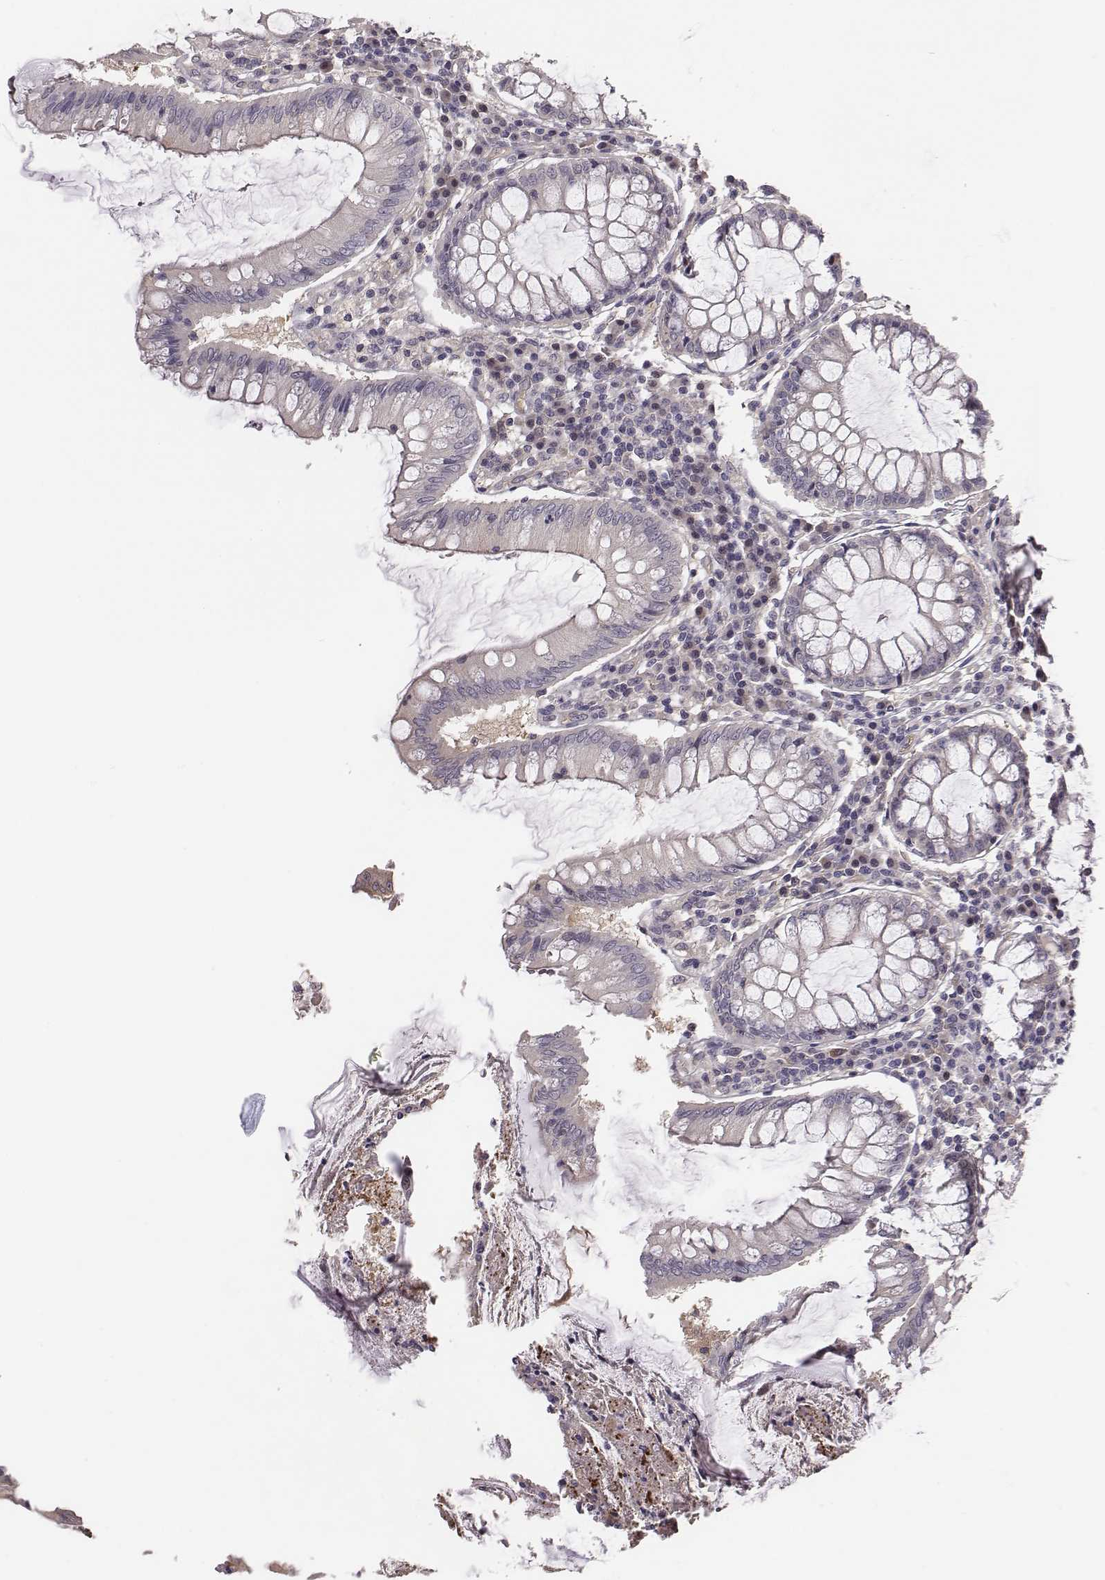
{"staining": {"intensity": "negative", "quantity": "none", "location": "none"}, "tissue": "colorectal cancer", "cell_type": "Tumor cells", "image_type": "cancer", "snomed": [{"axis": "morphology", "description": "Adenocarcinoma, NOS"}, {"axis": "topography", "description": "Colon"}], "caption": "Tumor cells show no significant protein positivity in adenocarcinoma (colorectal).", "gene": "SMURF2", "patient": {"sex": "female", "age": 70}}